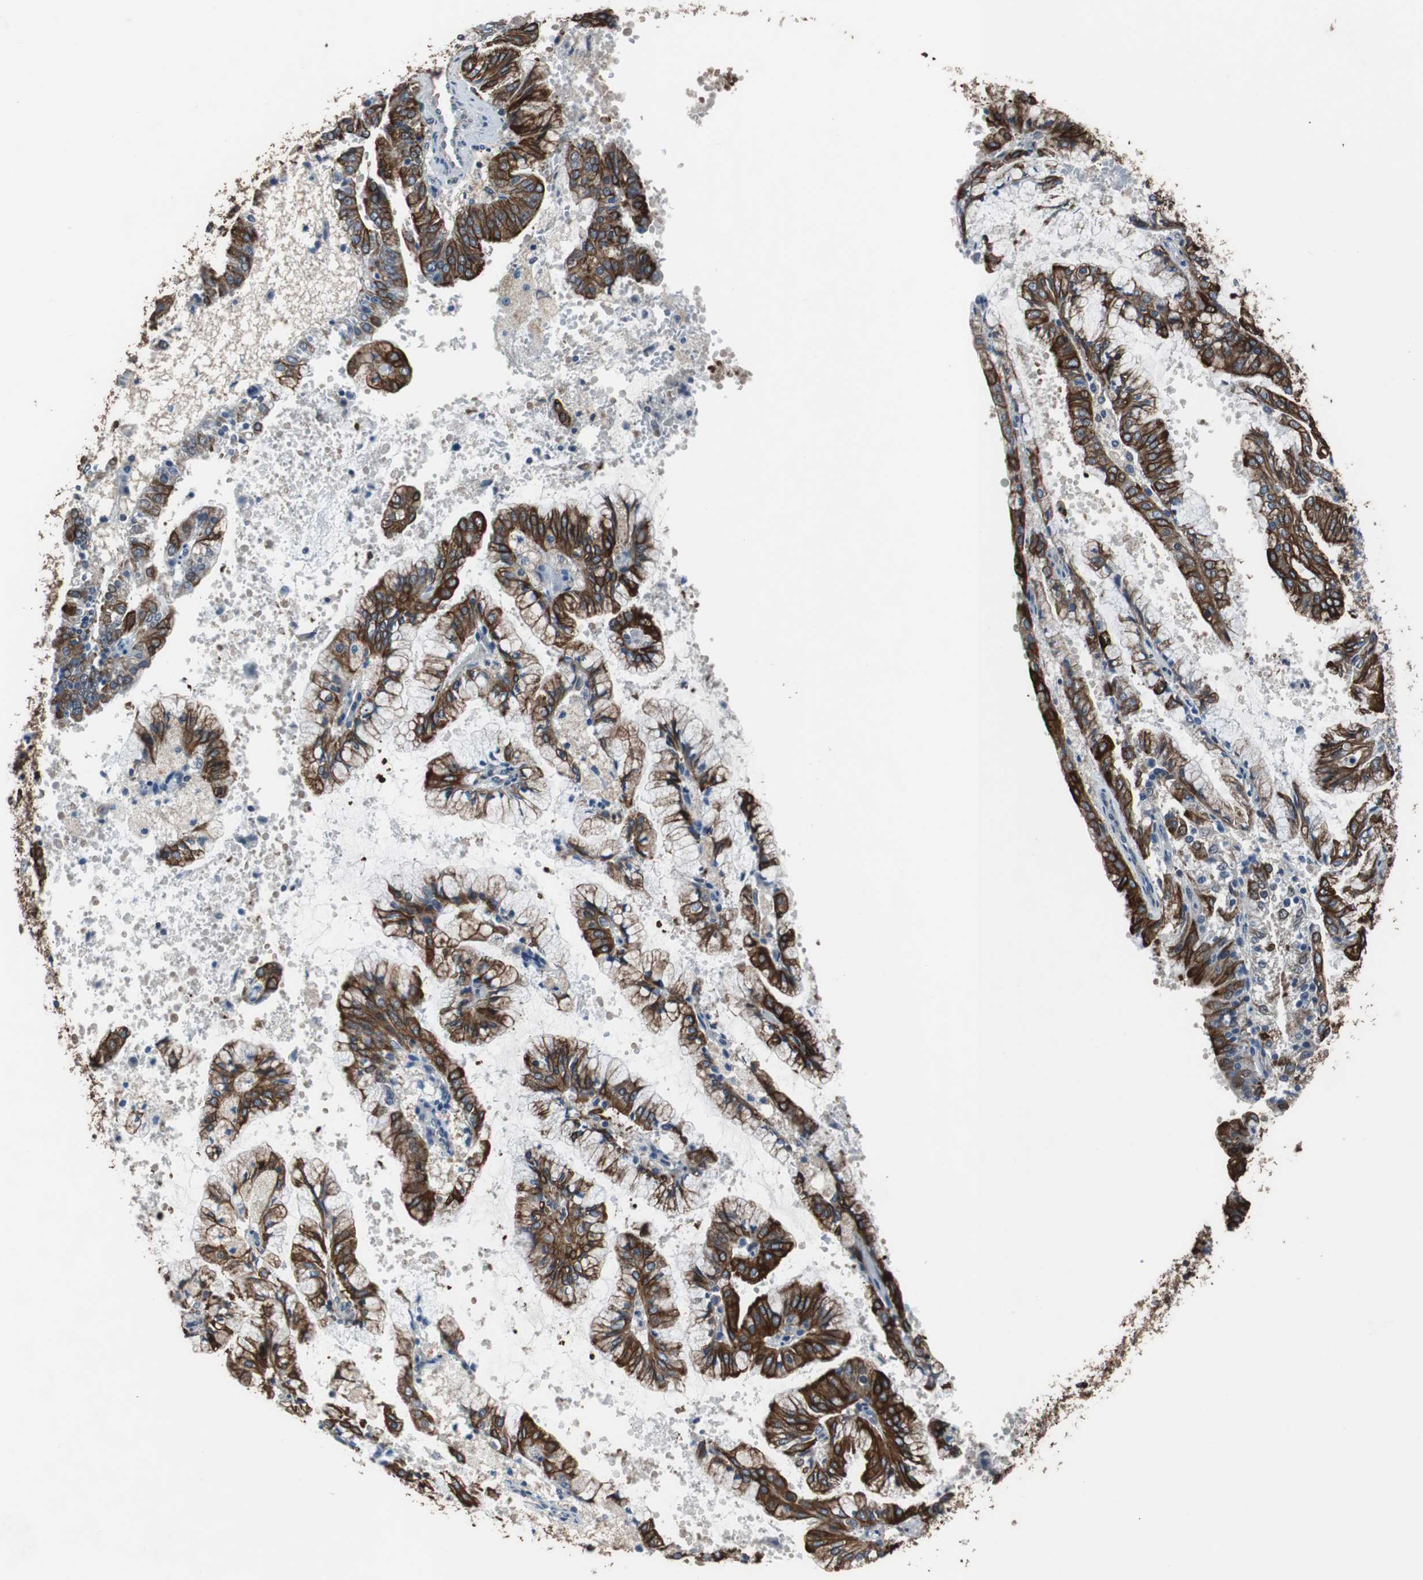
{"staining": {"intensity": "strong", "quantity": ">75%", "location": "cytoplasmic/membranous"}, "tissue": "endometrial cancer", "cell_type": "Tumor cells", "image_type": "cancer", "snomed": [{"axis": "morphology", "description": "Adenocarcinoma, NOS"}, {"axis": "topography", "description": "Endometrium"}], "caption": "Brown immunohistochemical staining in endometrial adenocarcinoma reveals strong cytoplasmic/membranous staining in approximately >75% of tumor cells.", "gene": "USP10", "patient": {"sex": "female", "age": 63}}